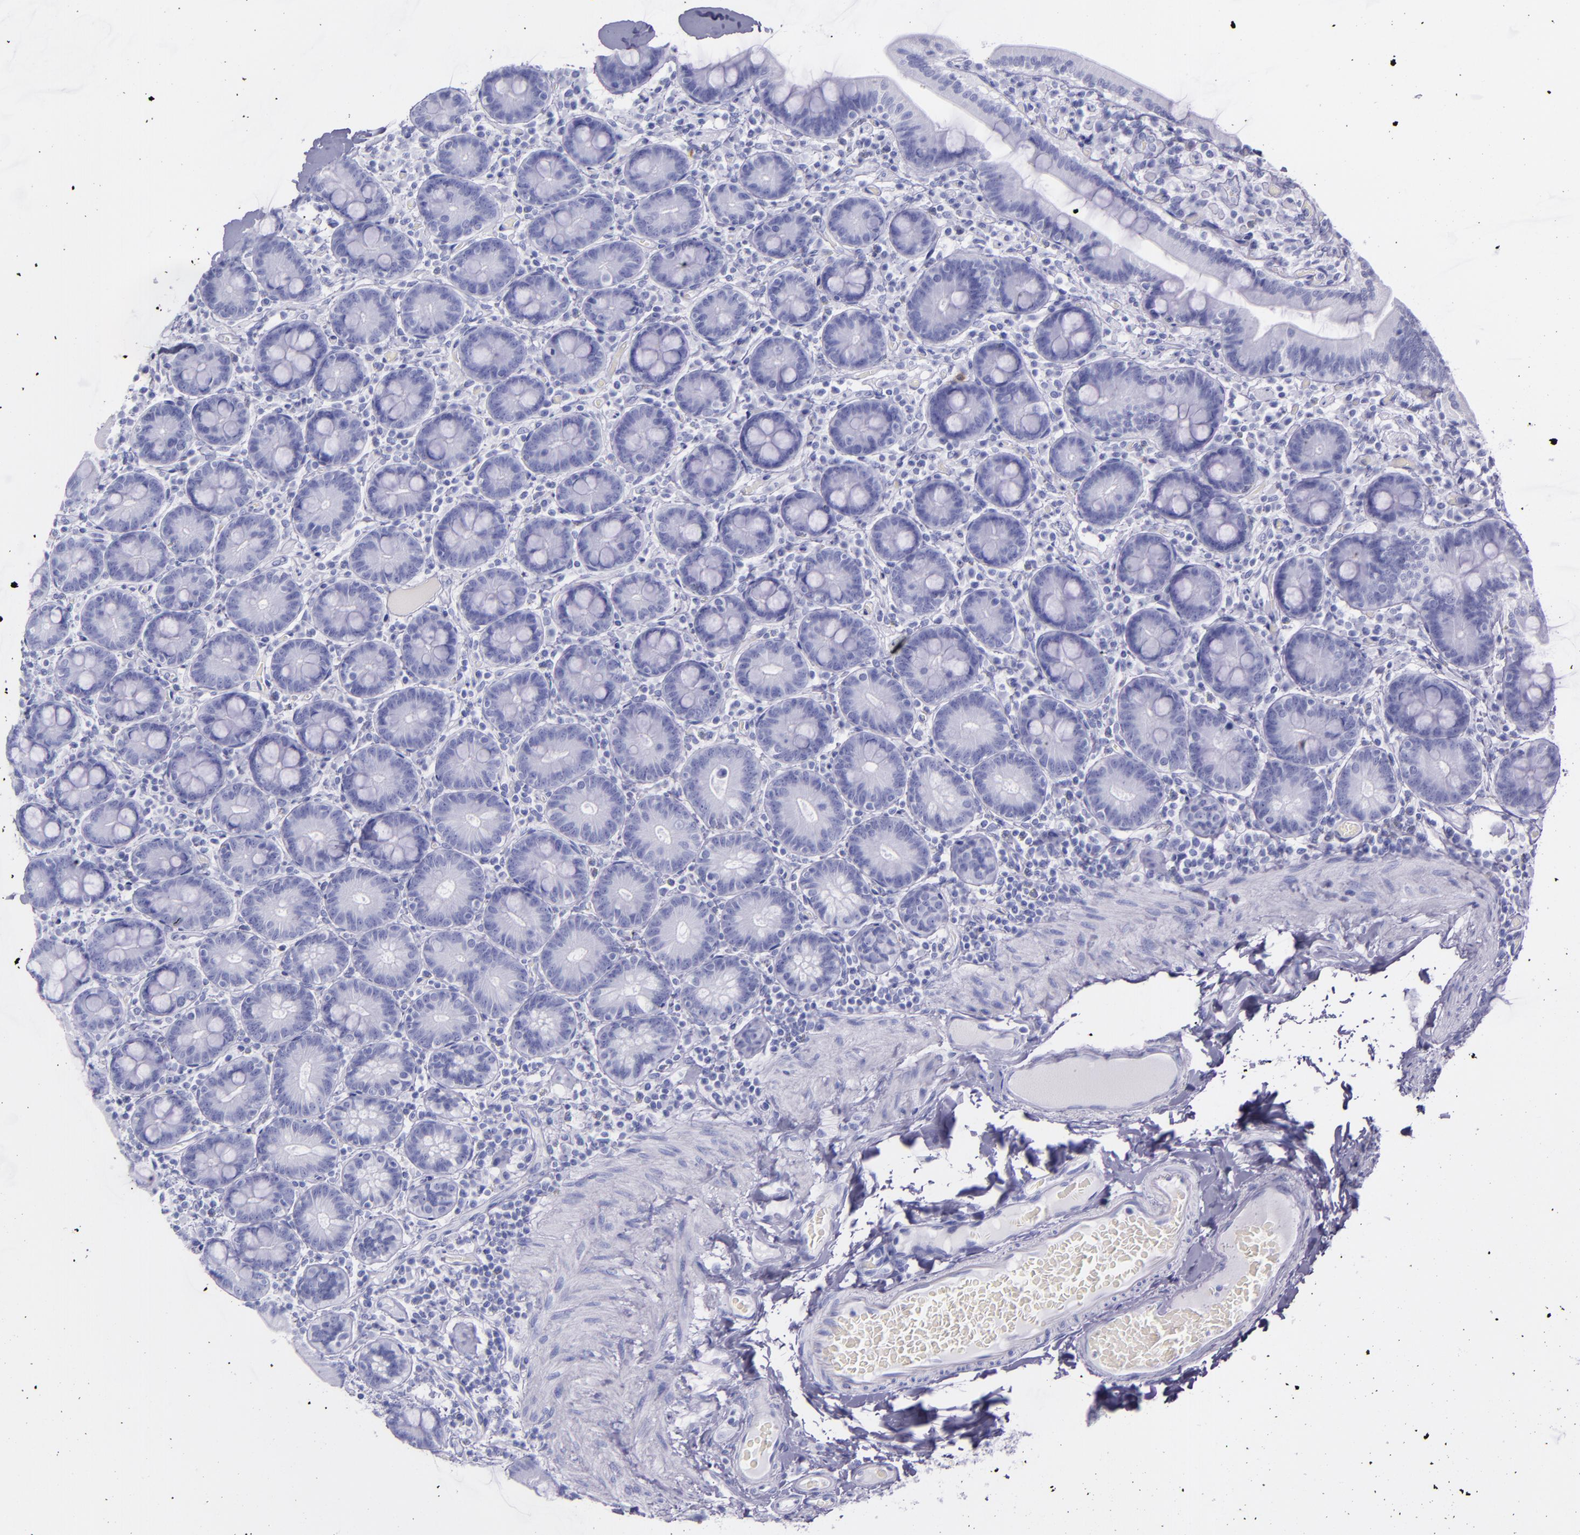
{"staining": {"intensity": "negative", "quantity": "none", "location": "none"}, "tissue": "duodenum", "cell_type": "Glandular cells", "image_type": "normal", "snomed": [{"axis": "morphology", "description": "Normal tissue, NOS"}, {"axis": "topography", "description": "Duodenum"}], "caption": "Immunohistochemistry image of normal human duodenum stained for a protein (brown), which displays no expression in glandular cells. The staining is performed using DAB brown chromogen with nuclei counter-stained in using hematoxylin.", "gene": "SFTPA2", "patient": {"sex": "male", "age": 66}}